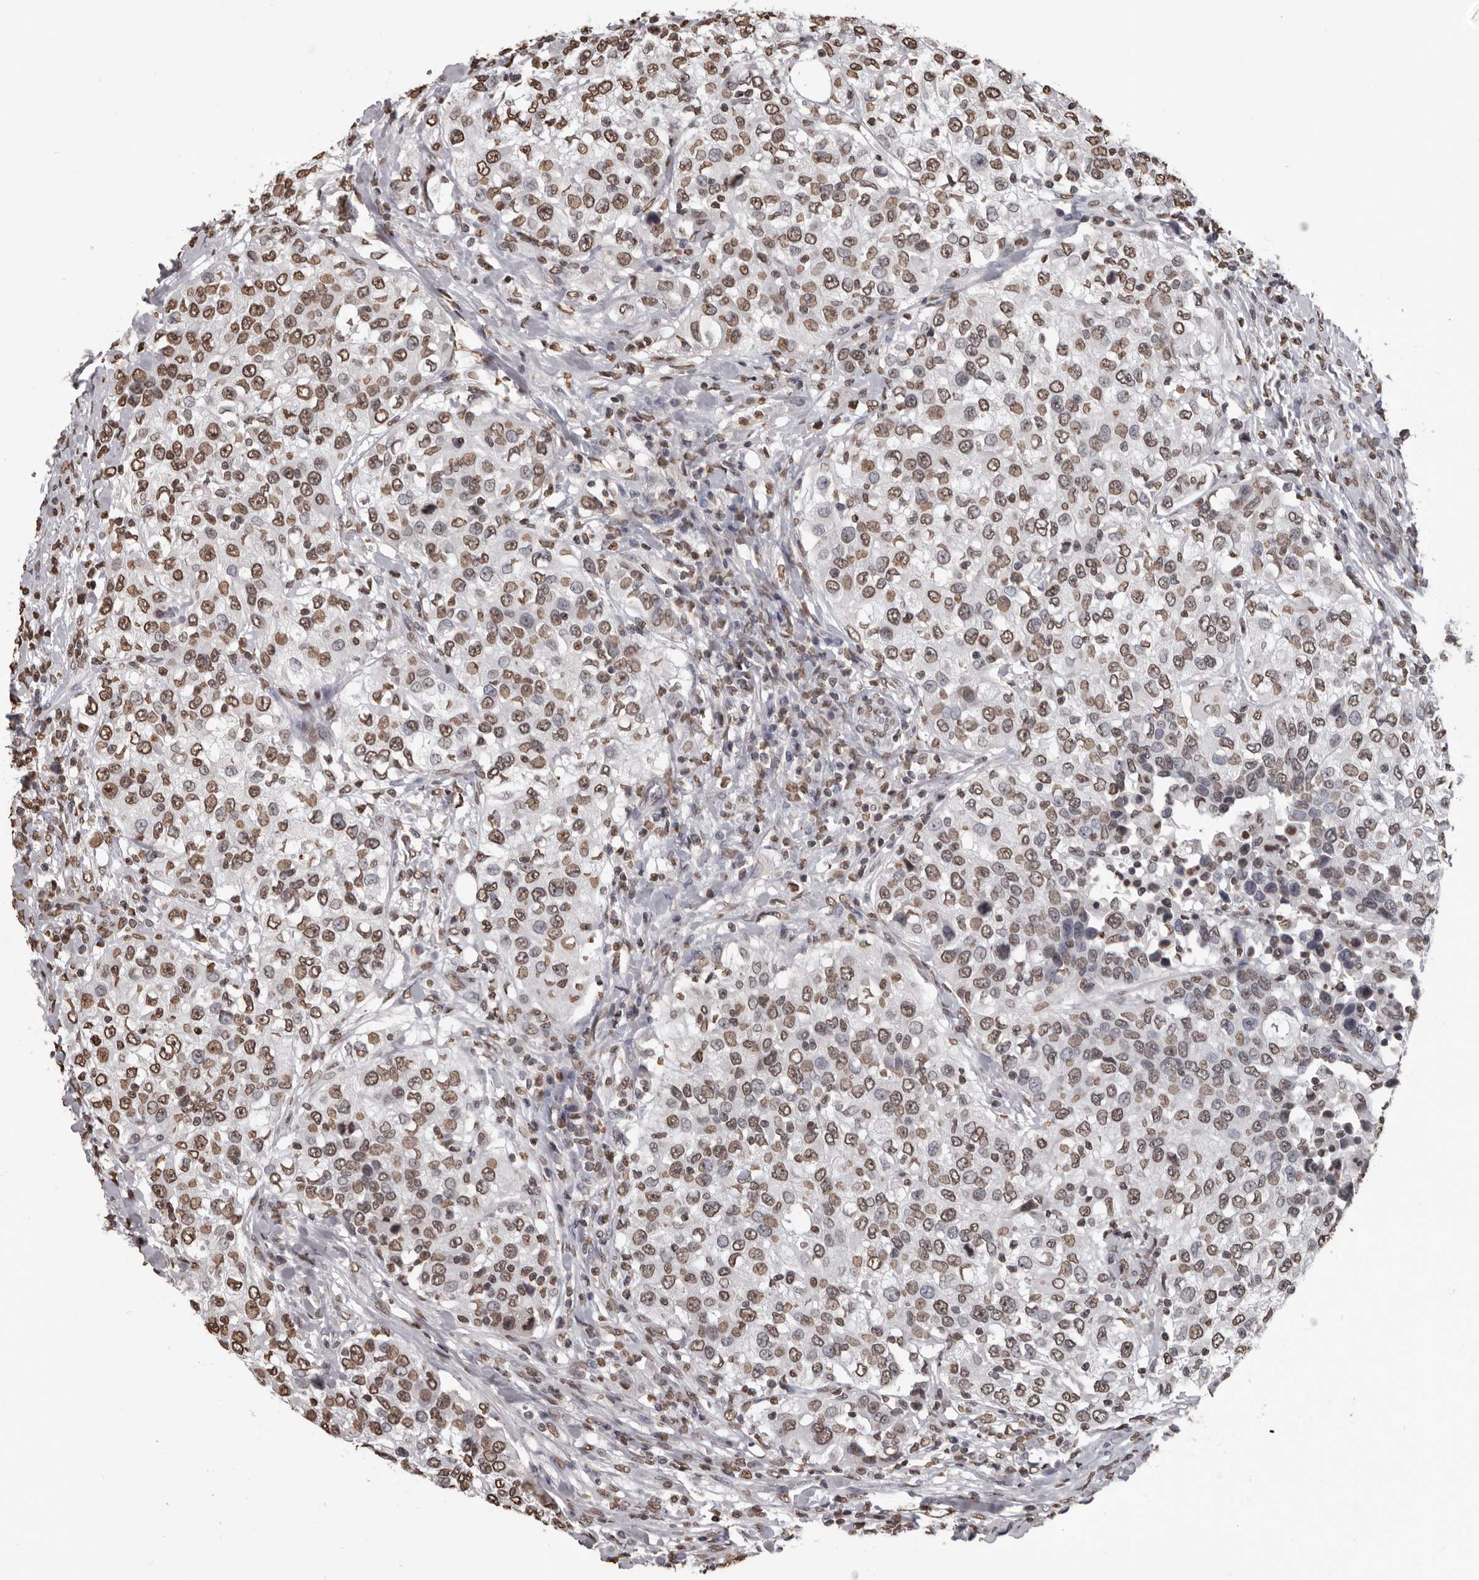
{"staining": {"intensity": "moderate", "quantity": ">75%", "location": "nuclear"}, "tissue": "urothelial cancer", "cell_type": "Tumor cells", "image_type": "cancer", "snomed": [{"axis": "morphology", "description": "Urothelial carcinoma, High grade"}, {"axis": "topography", "description": "Urinary bladder"}], "caption": "This is a micrograph of immunohistochemistry staining of urothelial cancer, which shows moderate staining in the nuclear of tumor cells.", "gene": "AHR", "patient": {"sex": "female", "age": 80}}